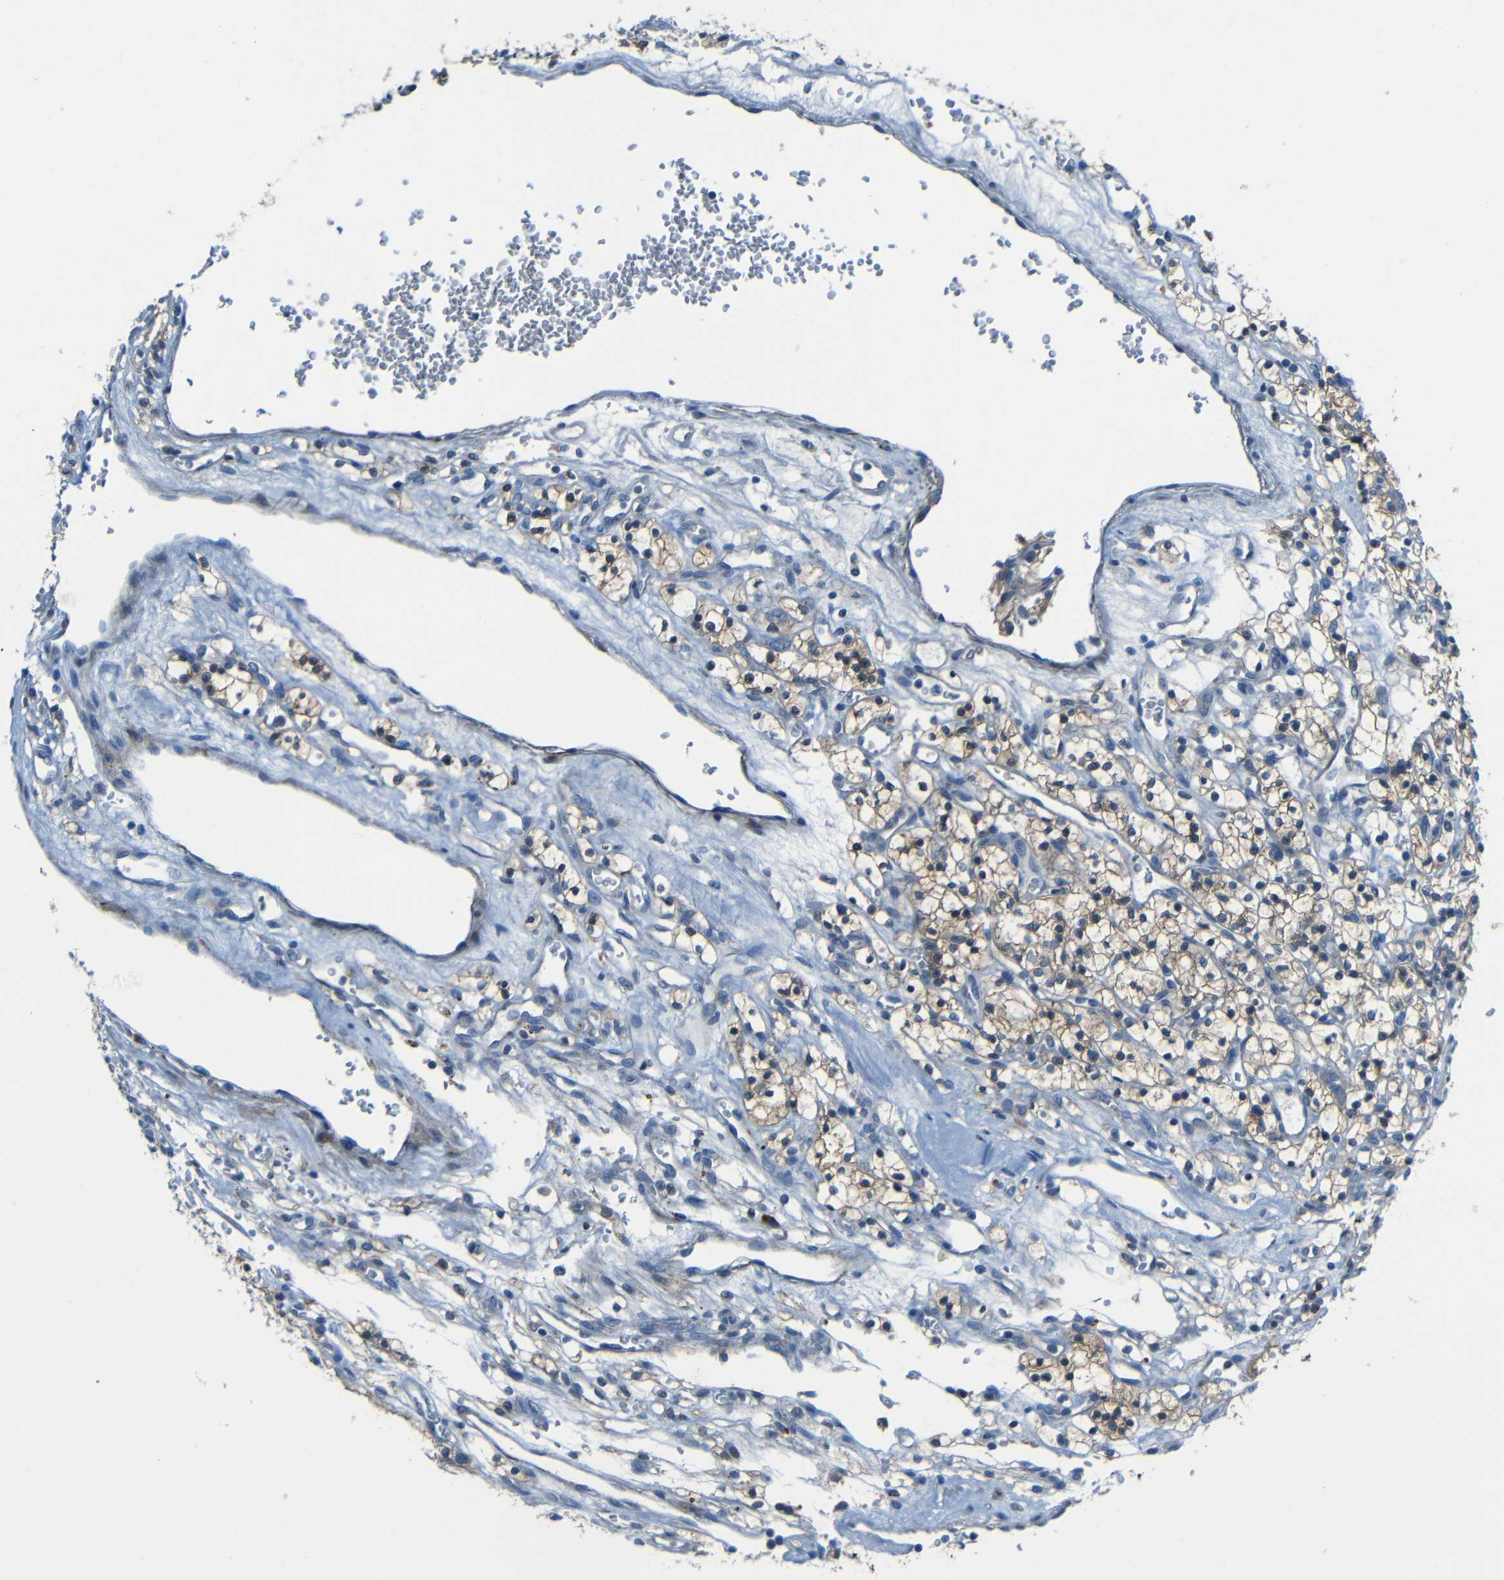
{"staining": {"intensity": "weak", "quantity": ">75%", "location": "cytoplasmic/membranous"}, "tissue": "renal cancer", "cell_type": "Tumor cells", "image_type": "cancer", "snomed": [{"axis": "morphology", "description": "Adenocarcinoma, NOS"}, {"axis": "topography", "description": "Kidney"}], "caption": "Immunohistochemical staining of human renal cancer shows low levels of weak cytoplasmic/membranous protein expression in about >75% of tumor cells. Immunohistochemistry stains the protein of interest in brown and the nuclei are stained blue.", "gene": "CYP26B1", "patient": {"sex": "female", "age": 57}}